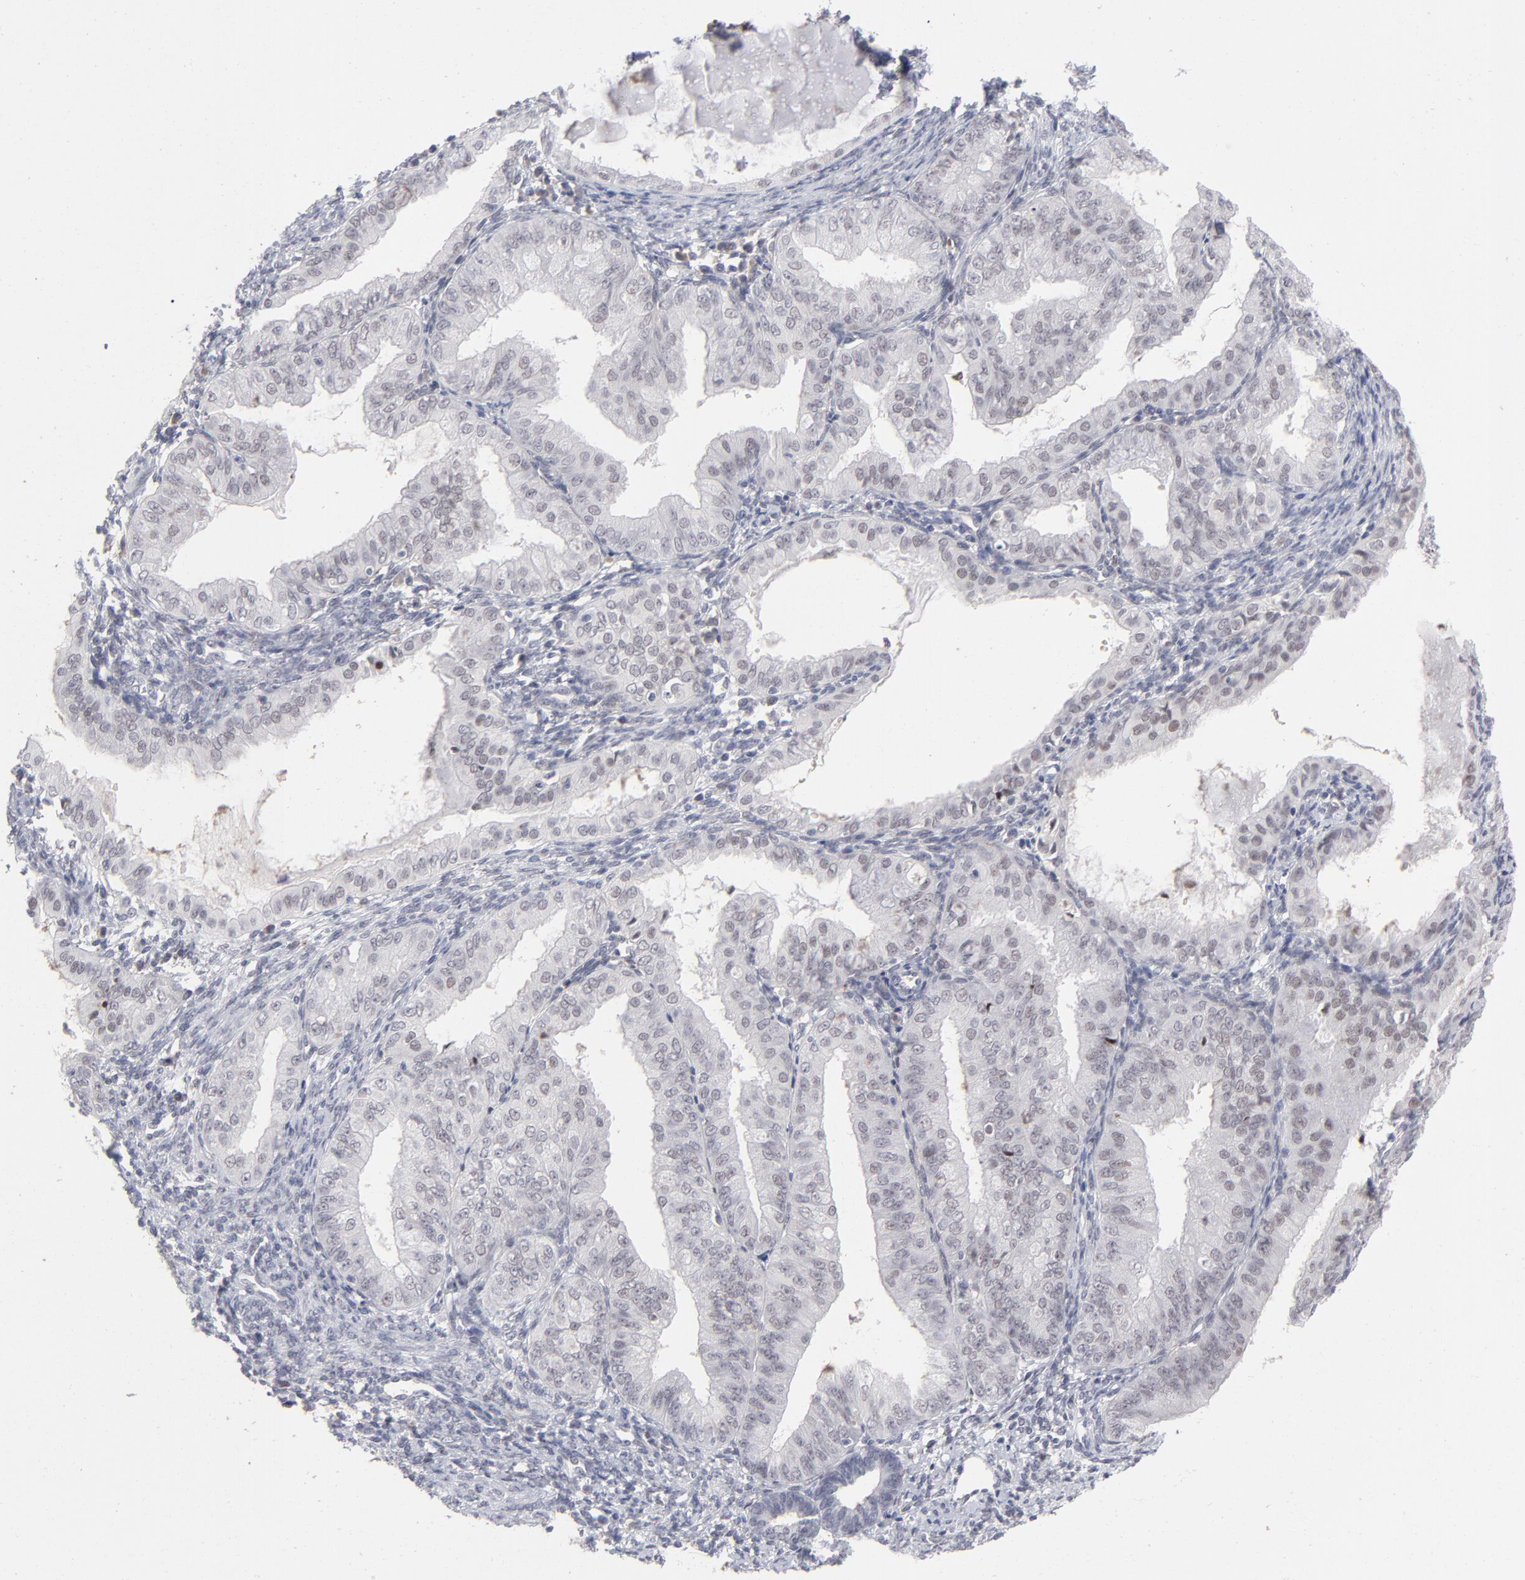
{"staining": {"intensity": "negative", "quantity": "none", "location": "none"}, "tissue": "endometrial cancer", "cell_type": "Tumor cells", "image_type": "cancer", "snomed": [{"axis": "morphology", "description": "Adenocarcinoma, NOS"}, {"axis": "topography", "description": "Endometrium"}], "caption": "IHC micrograph of endometrial adenocarcinoma stained for a protein (brown), which displays no staining in tumor cells.", "gene": "CCR2", "patient": {"sex": "female", "age": 76}}